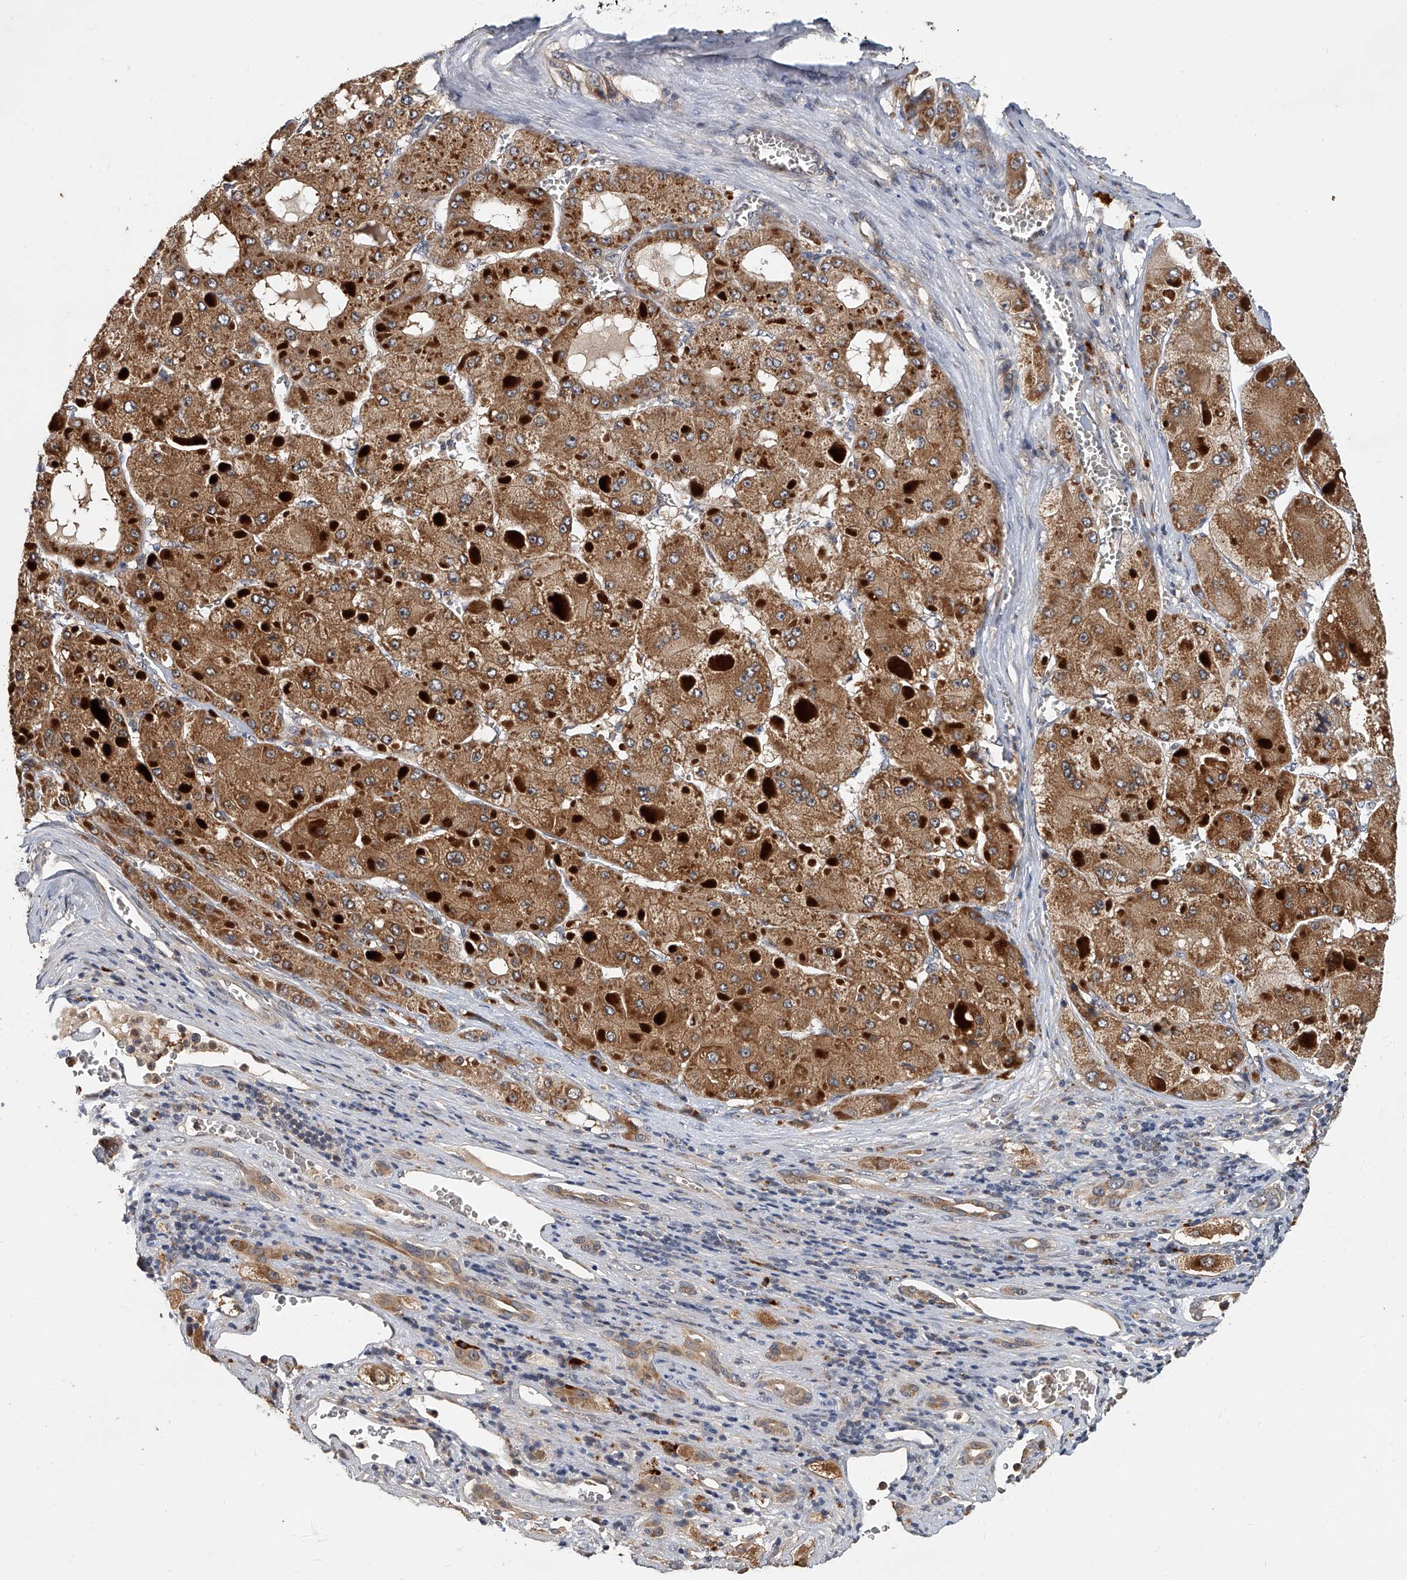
{"staining": {"intensity": "moderate", "quantity": ">75%", "location": "cytoplasmic/membranous"}, "tissue": "liver cancer", "cell_type": "Tumor cells", "image_type": "cancer", "snomed": [{"axis": "morphology", "description": "Carcinoma, Hepatocellular, NOS"}, {"axis": "topography", "description": "Liver"}], "caption": "Liver cancer (hepatocellular carcinoma) stained with a brown dye reveals moderate cytoplasmic/membranous positive staining in approximately >75% of tumor cells.", "gene": "JAG2", "patient": {"sex": "female", "age": 73}}